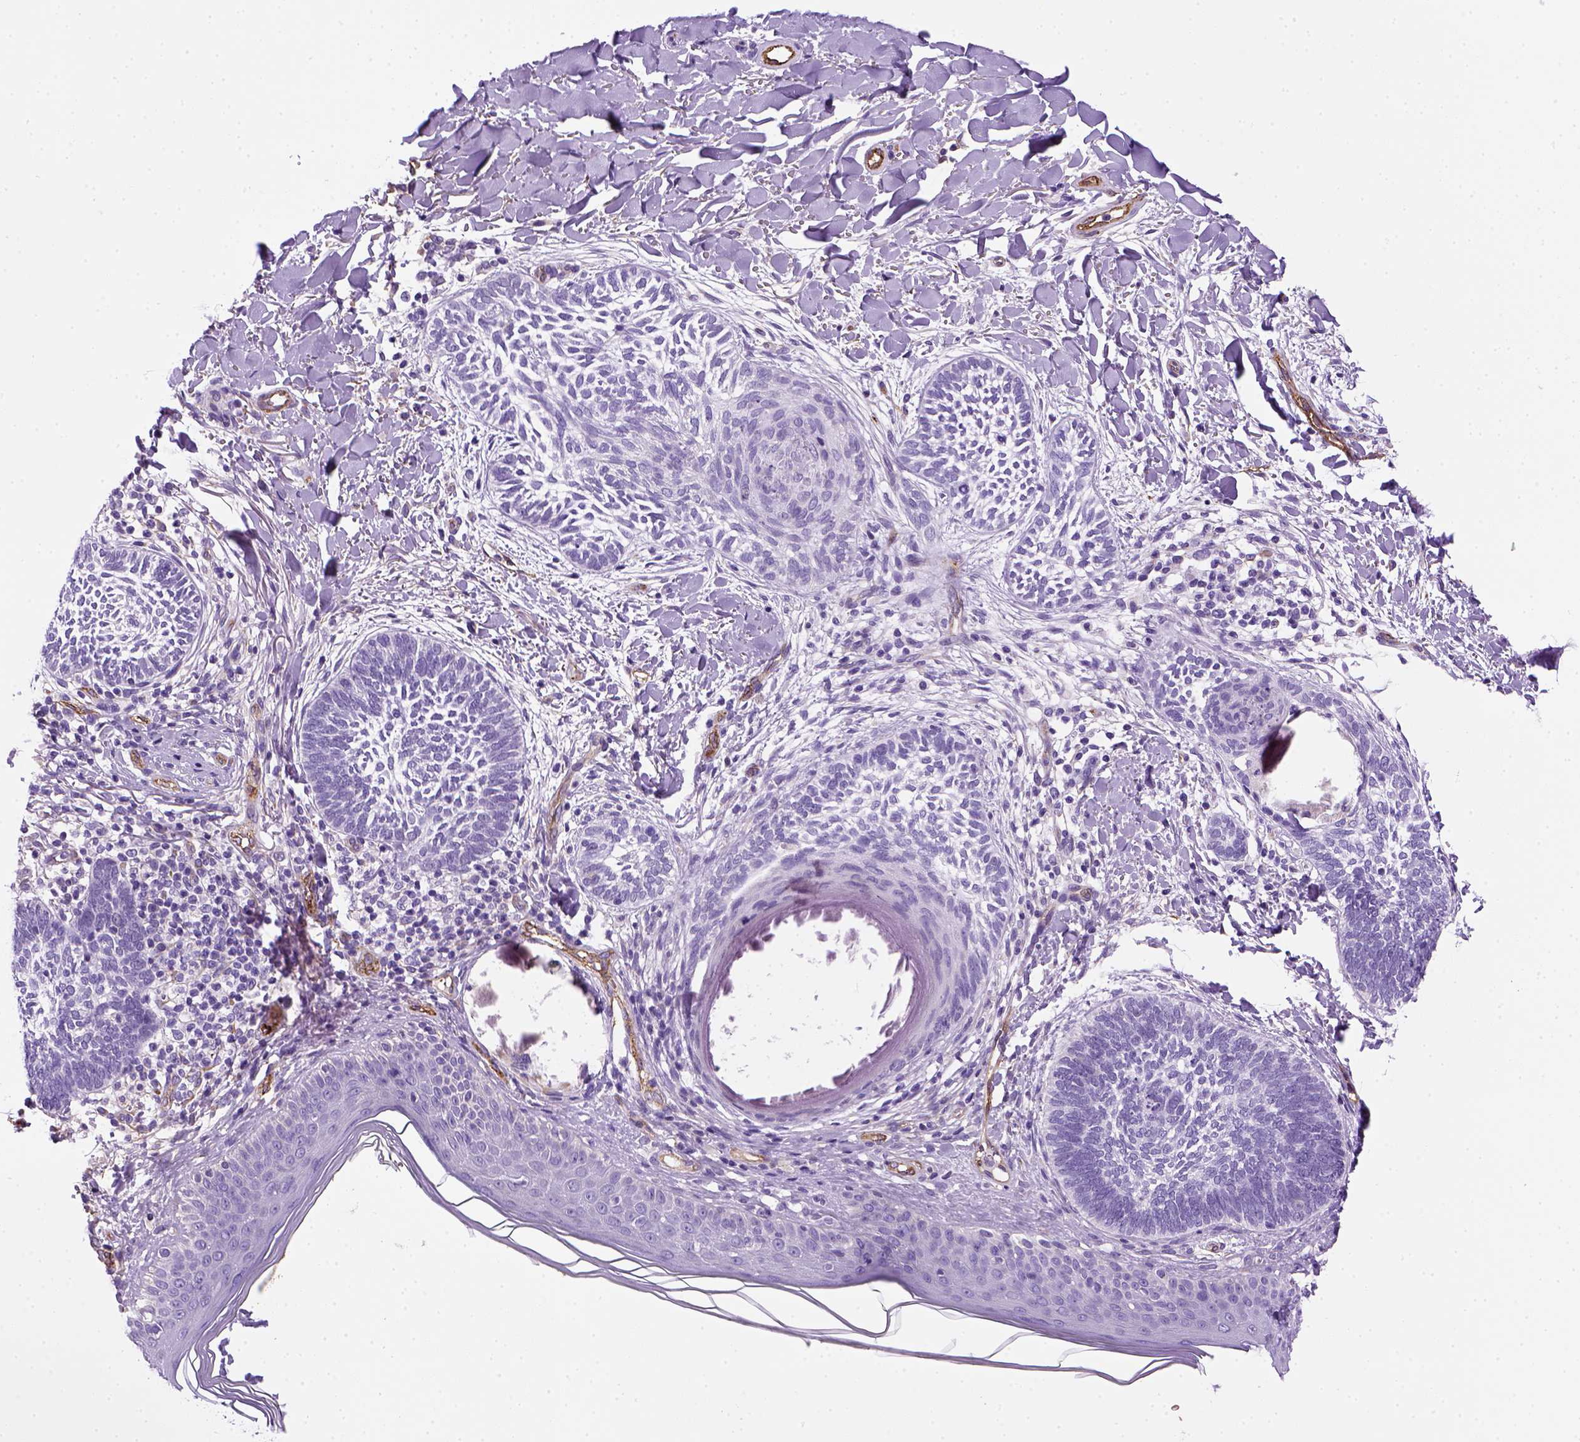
{"staining": {"intensity": "negative", "quantity": "none", "location": "none"}, "tissue": "skin cancer", "cell_type": "Tumor cells", "image_type": "cancer", "snomed": [{"axis": "morphology", "description": "Normal tissue, NOS"}, {"axis": "morphology", "description": "Basal cell carcinoma"}, {"axis": "topography", "description": "Skin"}], "caption": "The immunohistochemistry image has no significant staining in tumor cells of basal cell carcinoma (skin) tissue.", "gene": "VWF", "patient": {"sex": "male", "age": 46}}